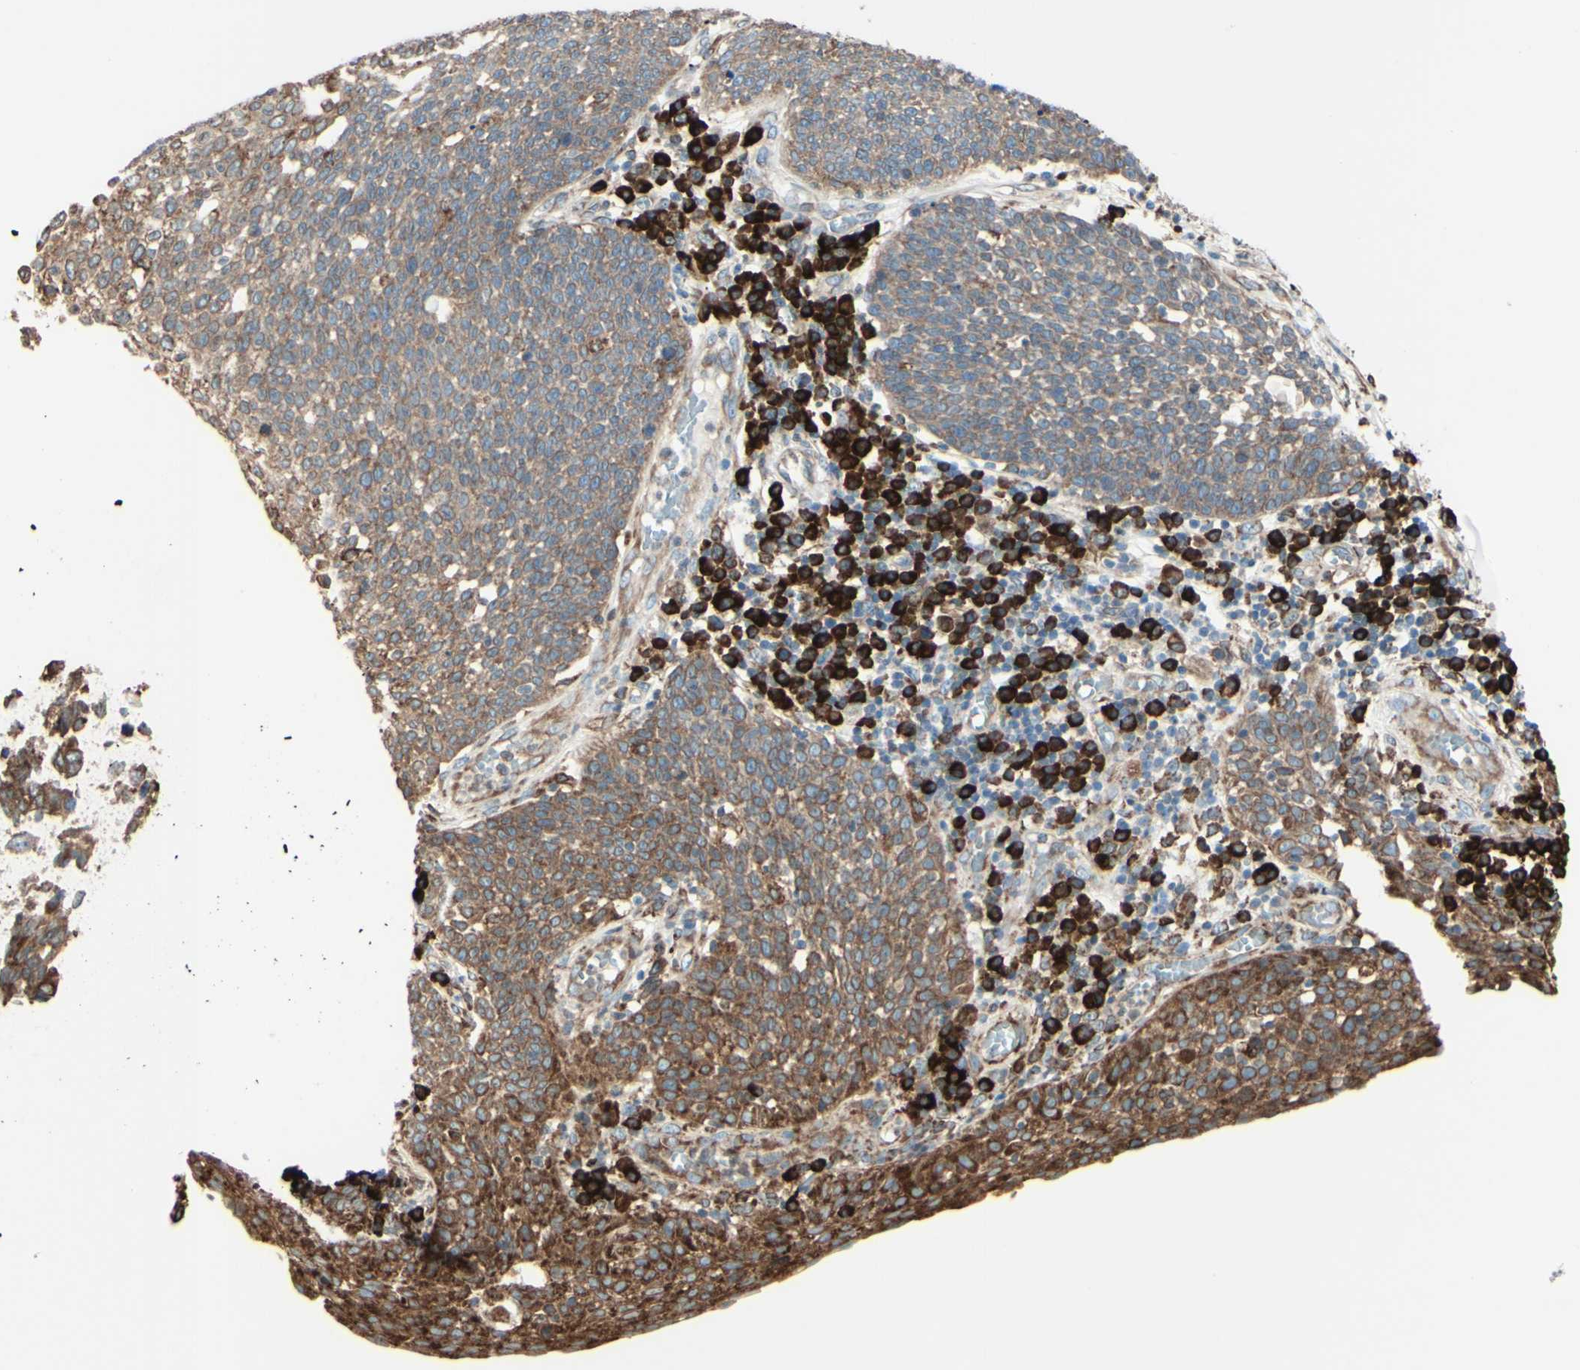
{"staining": {"intensity": "moderate", "quantity": ">75%", "location": "cytoplasmic/membranous"}, "tissue": "cervical cancer", "cell_type": "Tumor cells", "image_type": "cancer", "snomed": [{"axis": "morphology", "description": "Squamous cell carcinoma, NOS"}, {"axis": "topography", "description": "Cervix"}], "caption": "The immunohistochemical stain labels moderate cytoplasmic/membranous staining in tumor cells of squamous cell carcinoma (cervical) tissue.", "gene": "DNAJB11", "patient": {"sex": "female", "age": 34}}